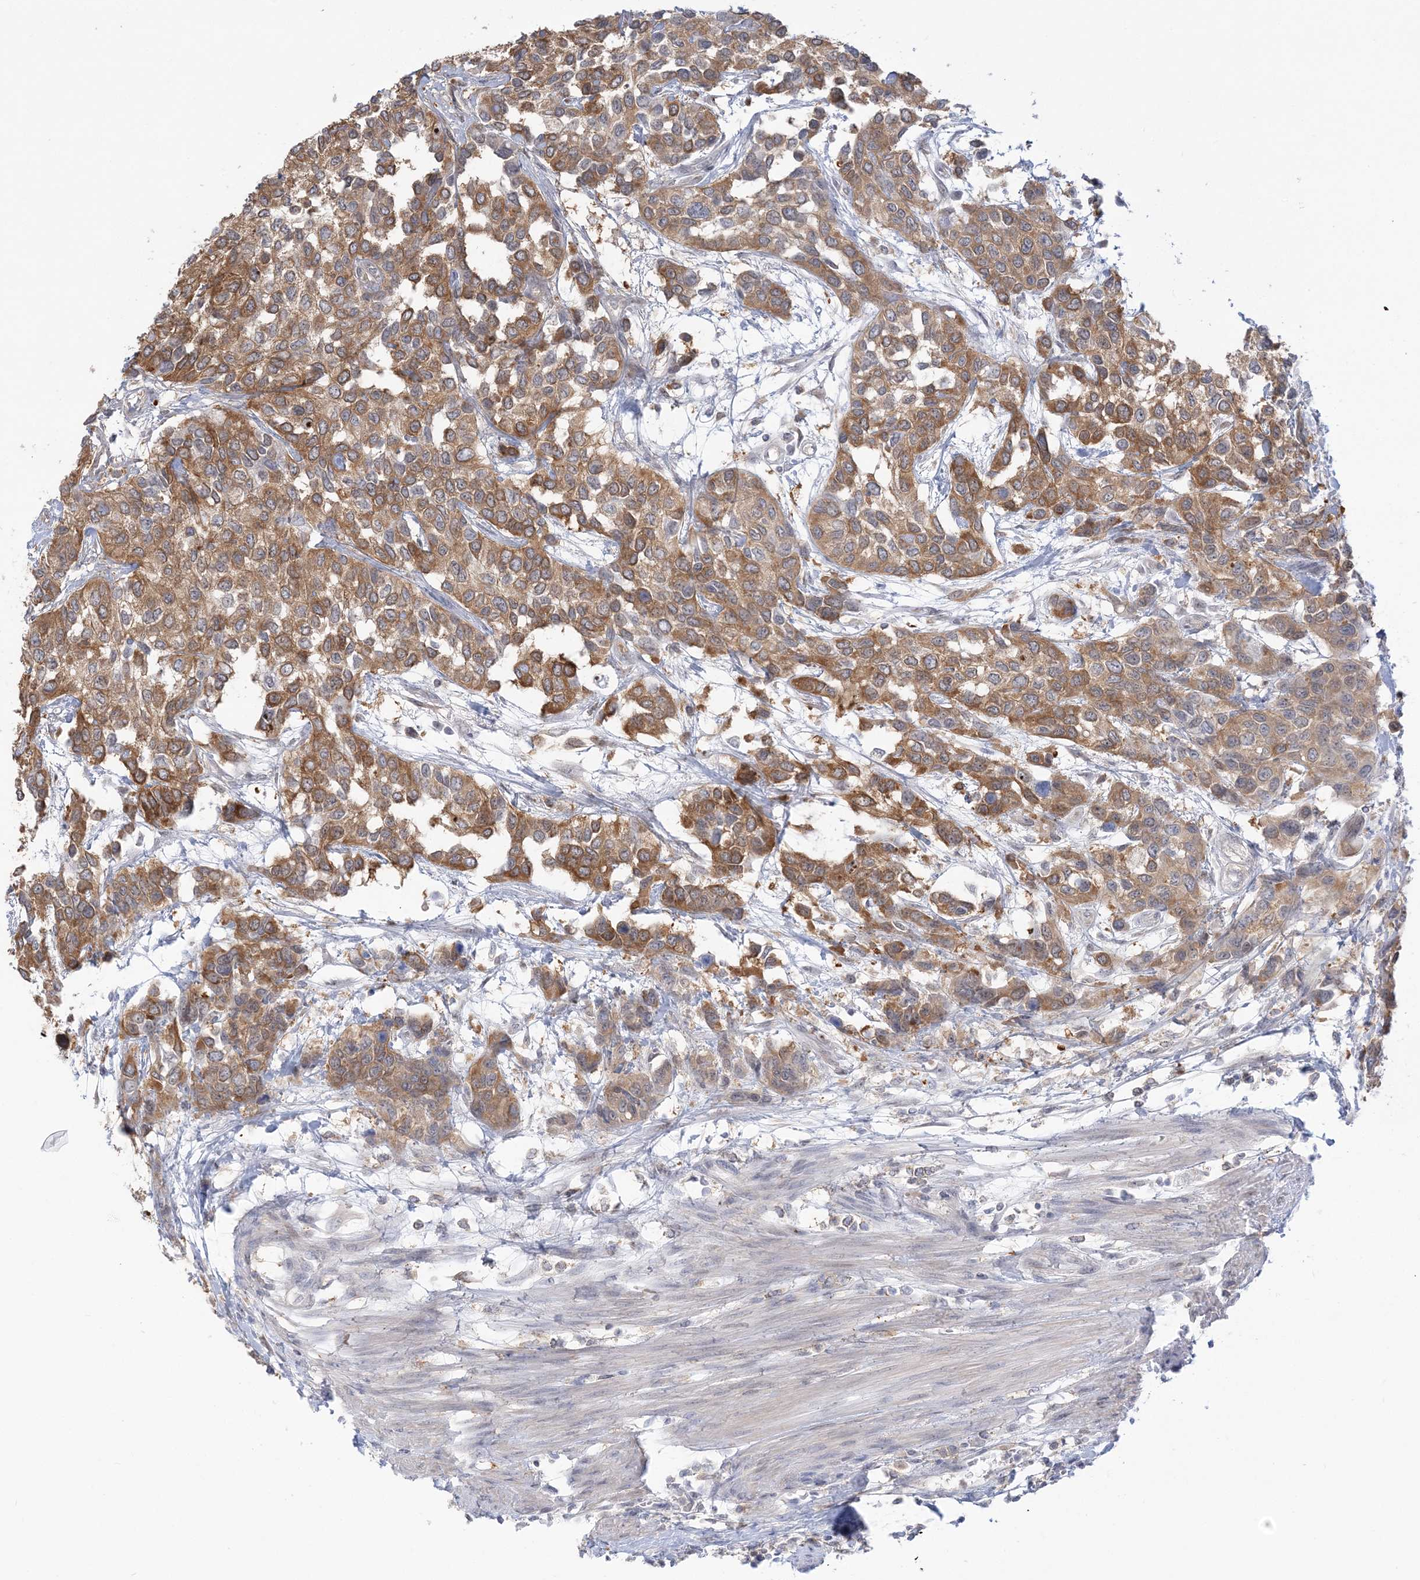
{"staining": {"intensity": "moderate", "quantity": ">75%", "location": "cytoplasmic/membranous"}, "tissue": "urothelial cancer", "cell_type": "Tumor cells", "image_type": "cancer", "snomed": [{"axis": "morphology", "description": "Normal tissue, NOS"}, {"axis": "morphology", "description": "Urothelial carcinoma, High grade"}, {"axis": "topography", "description": "Vascular tissue"}, {"axis": "topography", "description": "Urinary bladder"}], "caption": "Urothelial cancer tissue reveals moderate cytoplasmic/membranous expression in approximately >75% of tumor cells, visualized by immunohistochemistry. (DAB (3,3'-diaminobenzidine) = brown stain, brightfield microscopy at high magnification).", "gene": "THADA", "patient": {"sex": "female", "age": 56}}